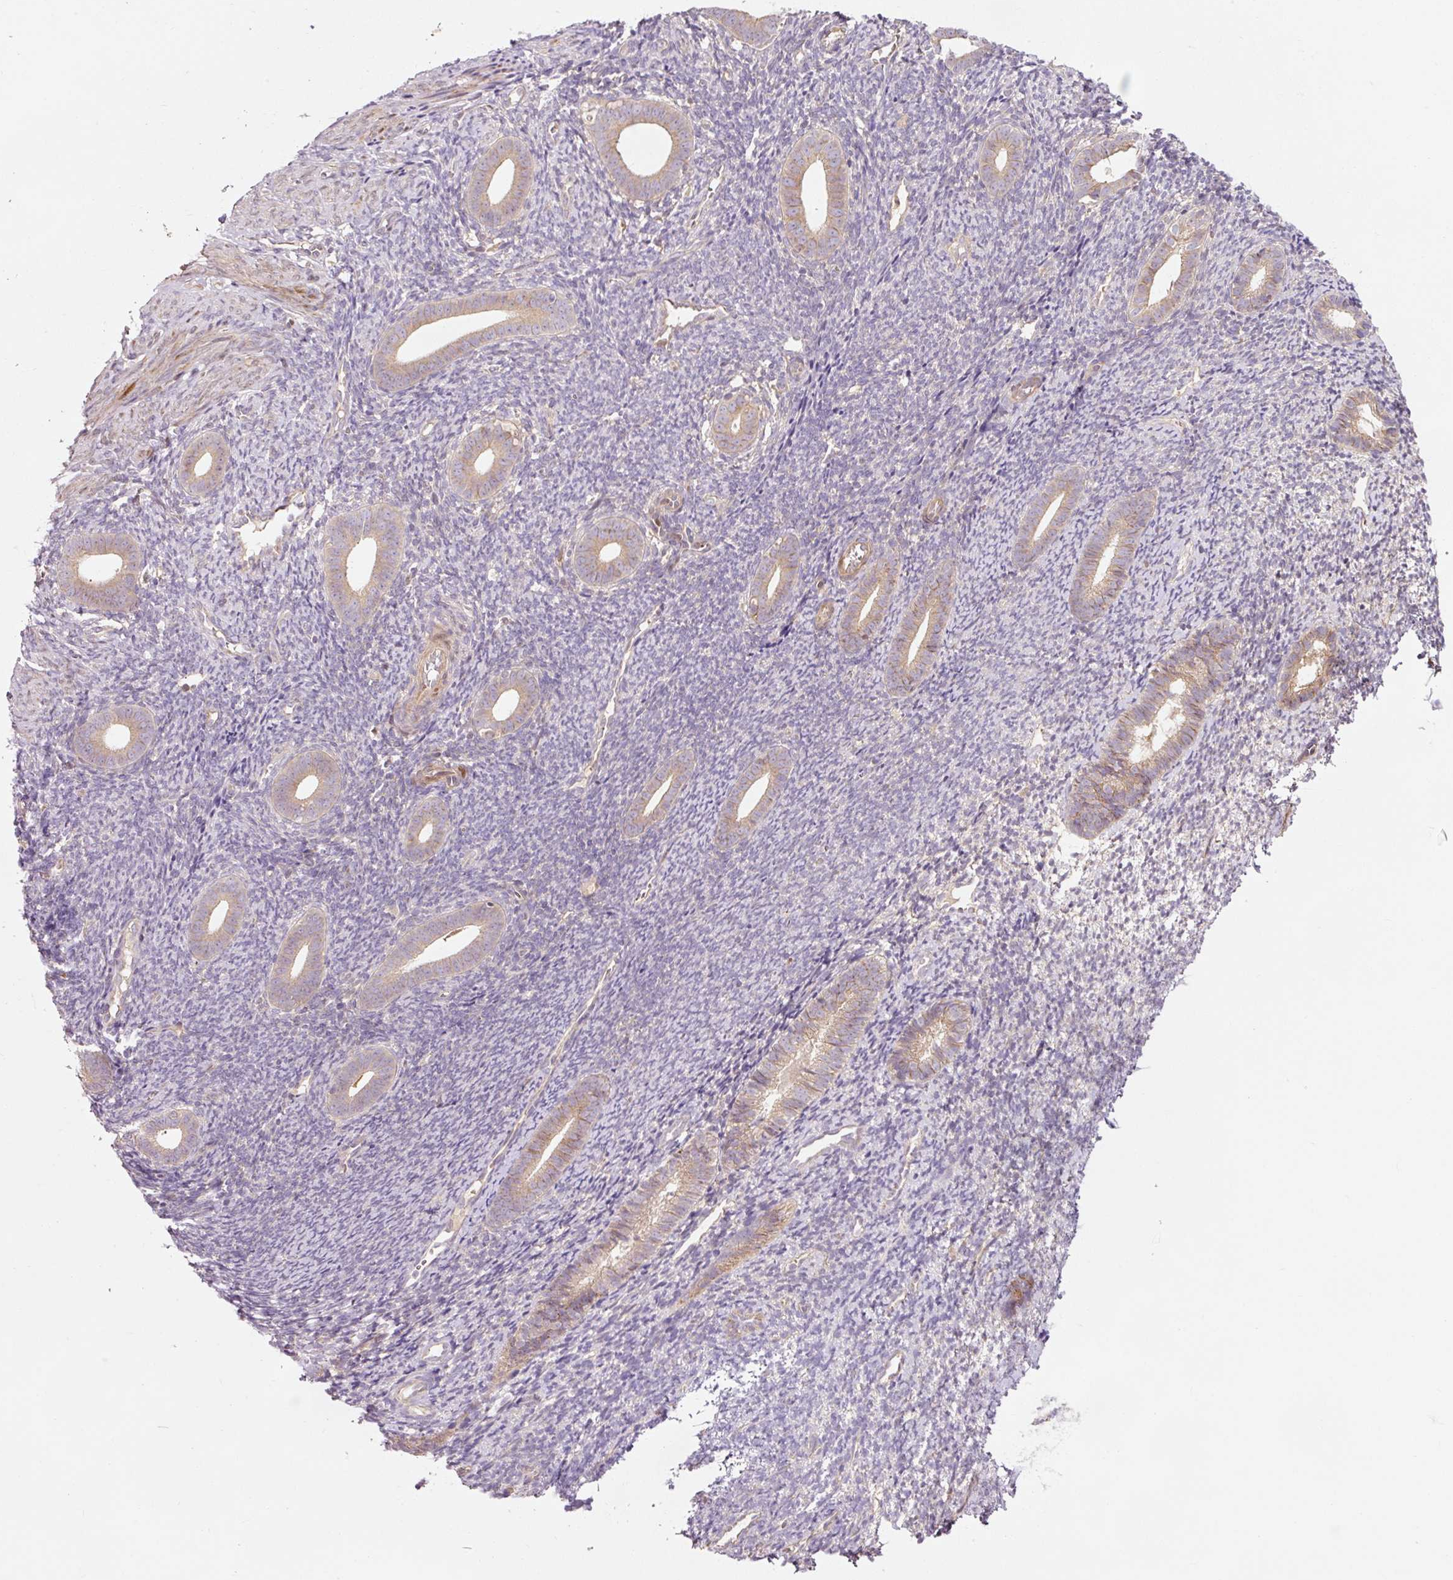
{"staining": {"intensity": "negative", "quantity": "none", "location": "none"}, "tissue": "endometrium", "cell_type": "Cells in endometrial stroma", "image_type": "normal", "snomed": [{"axis": "morphology", "description": "Normal tissue, NOS"}, {"axis": "topography", "description": "Endometrium"}], "caption": "Cells in endometrial stroma show no significant protein expression in normal endometrium.", "gene": "NAPA", "patient": {"sex": "female", "age": 39}}